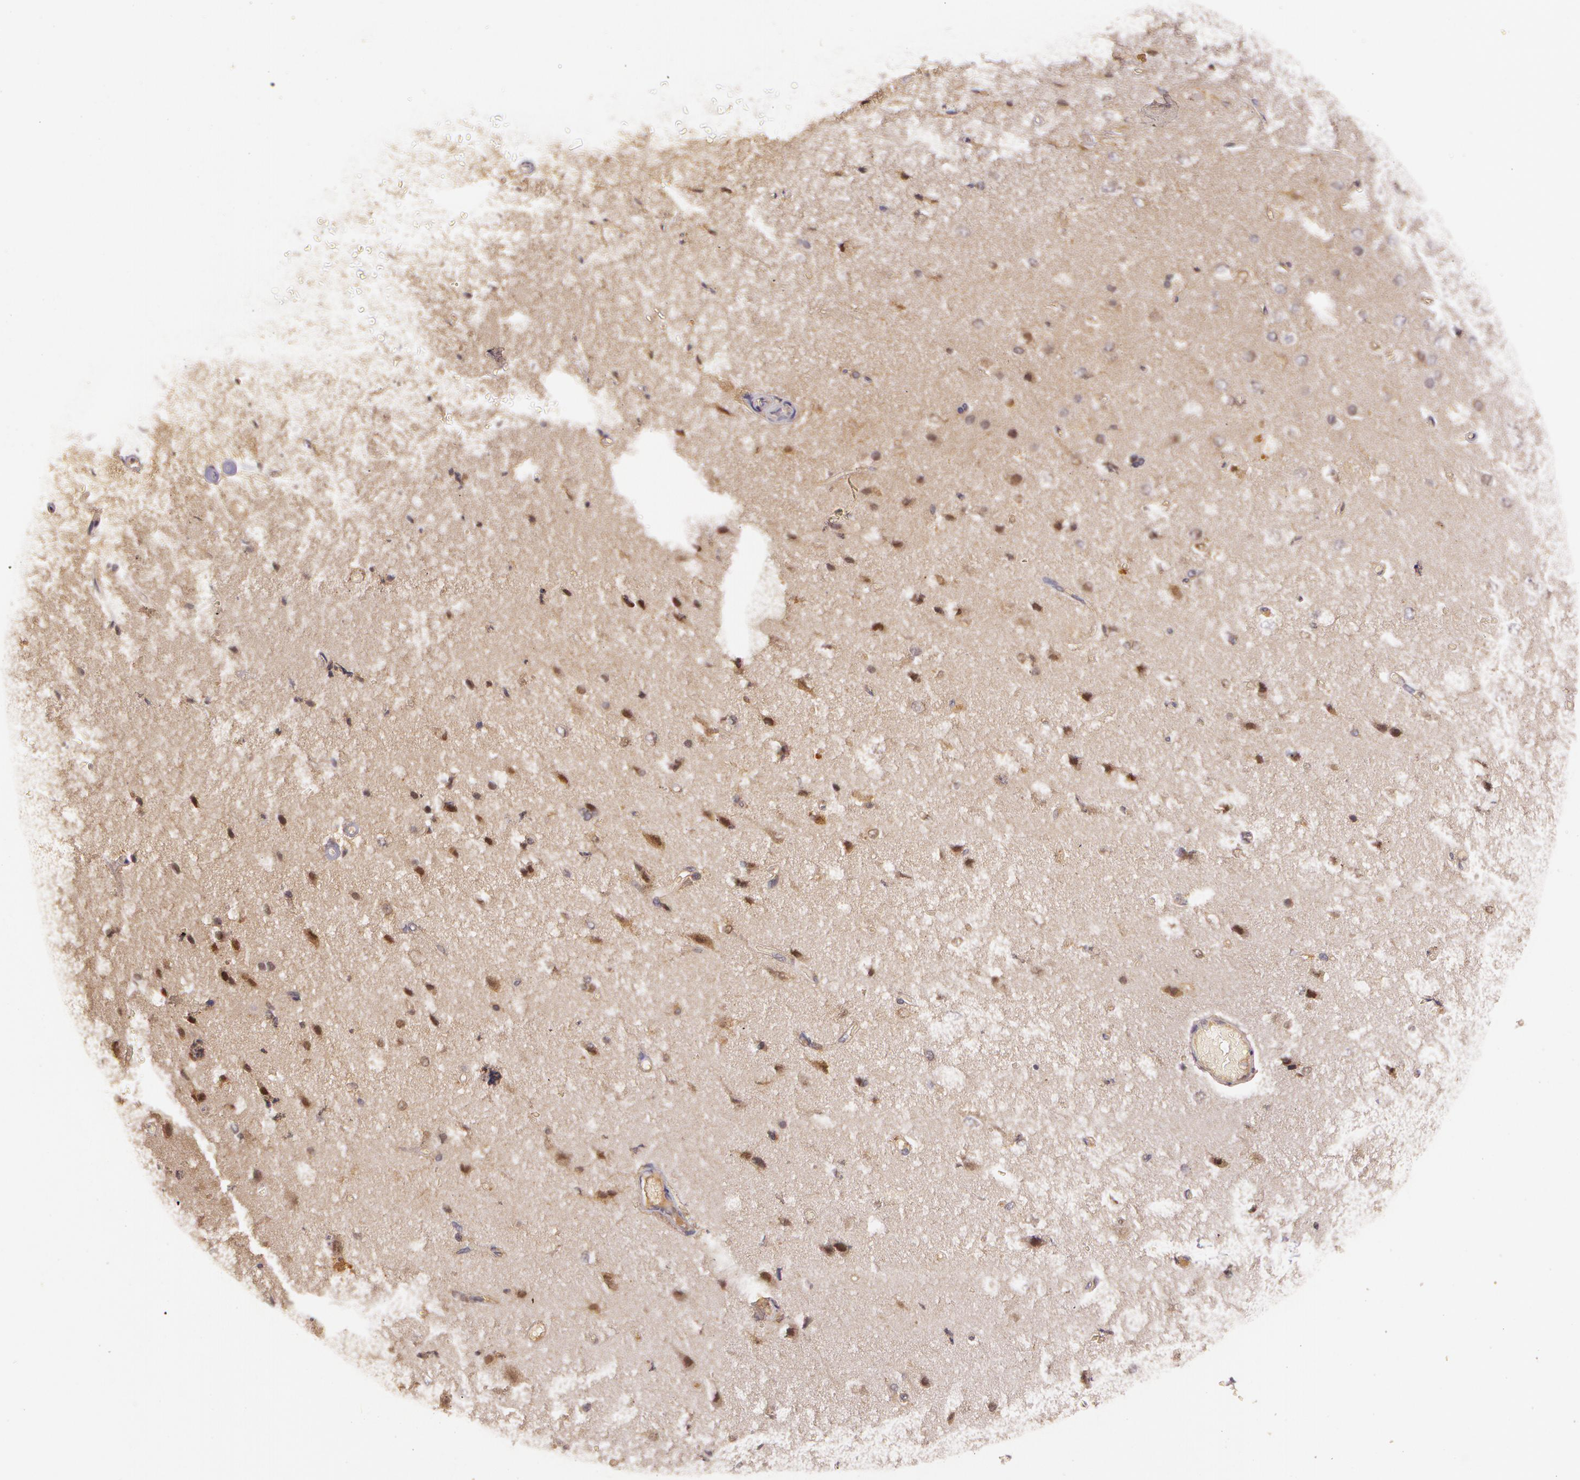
{"staining": {"intensity": "weak", "quantity": "25%-75%", "location": "cytoplasmic/membranous"}, "tissue": "cerebral cortex", "cell_type": "Endothelial cells", "image_type": "normal", "snomed": [{"axis": "morphology", "description": "Normal tissue, NOS"}, {"axis": "morphology", "description": "Glioma, malignant, High grade"}, {"axis": "topography", "description": "Cerebral cortex"}], "caption": "Protein staining exhibits weak cytoplasmic/membranous staining in about 25%-75% of endothelial cells in benign cerebral cortex. (DAB (3,3'-diaminobenzidine) IHC with brightfield microscopy, high magnification).", "gene": "ASCC2", "patient": {"sex": "male", "age": 77}}